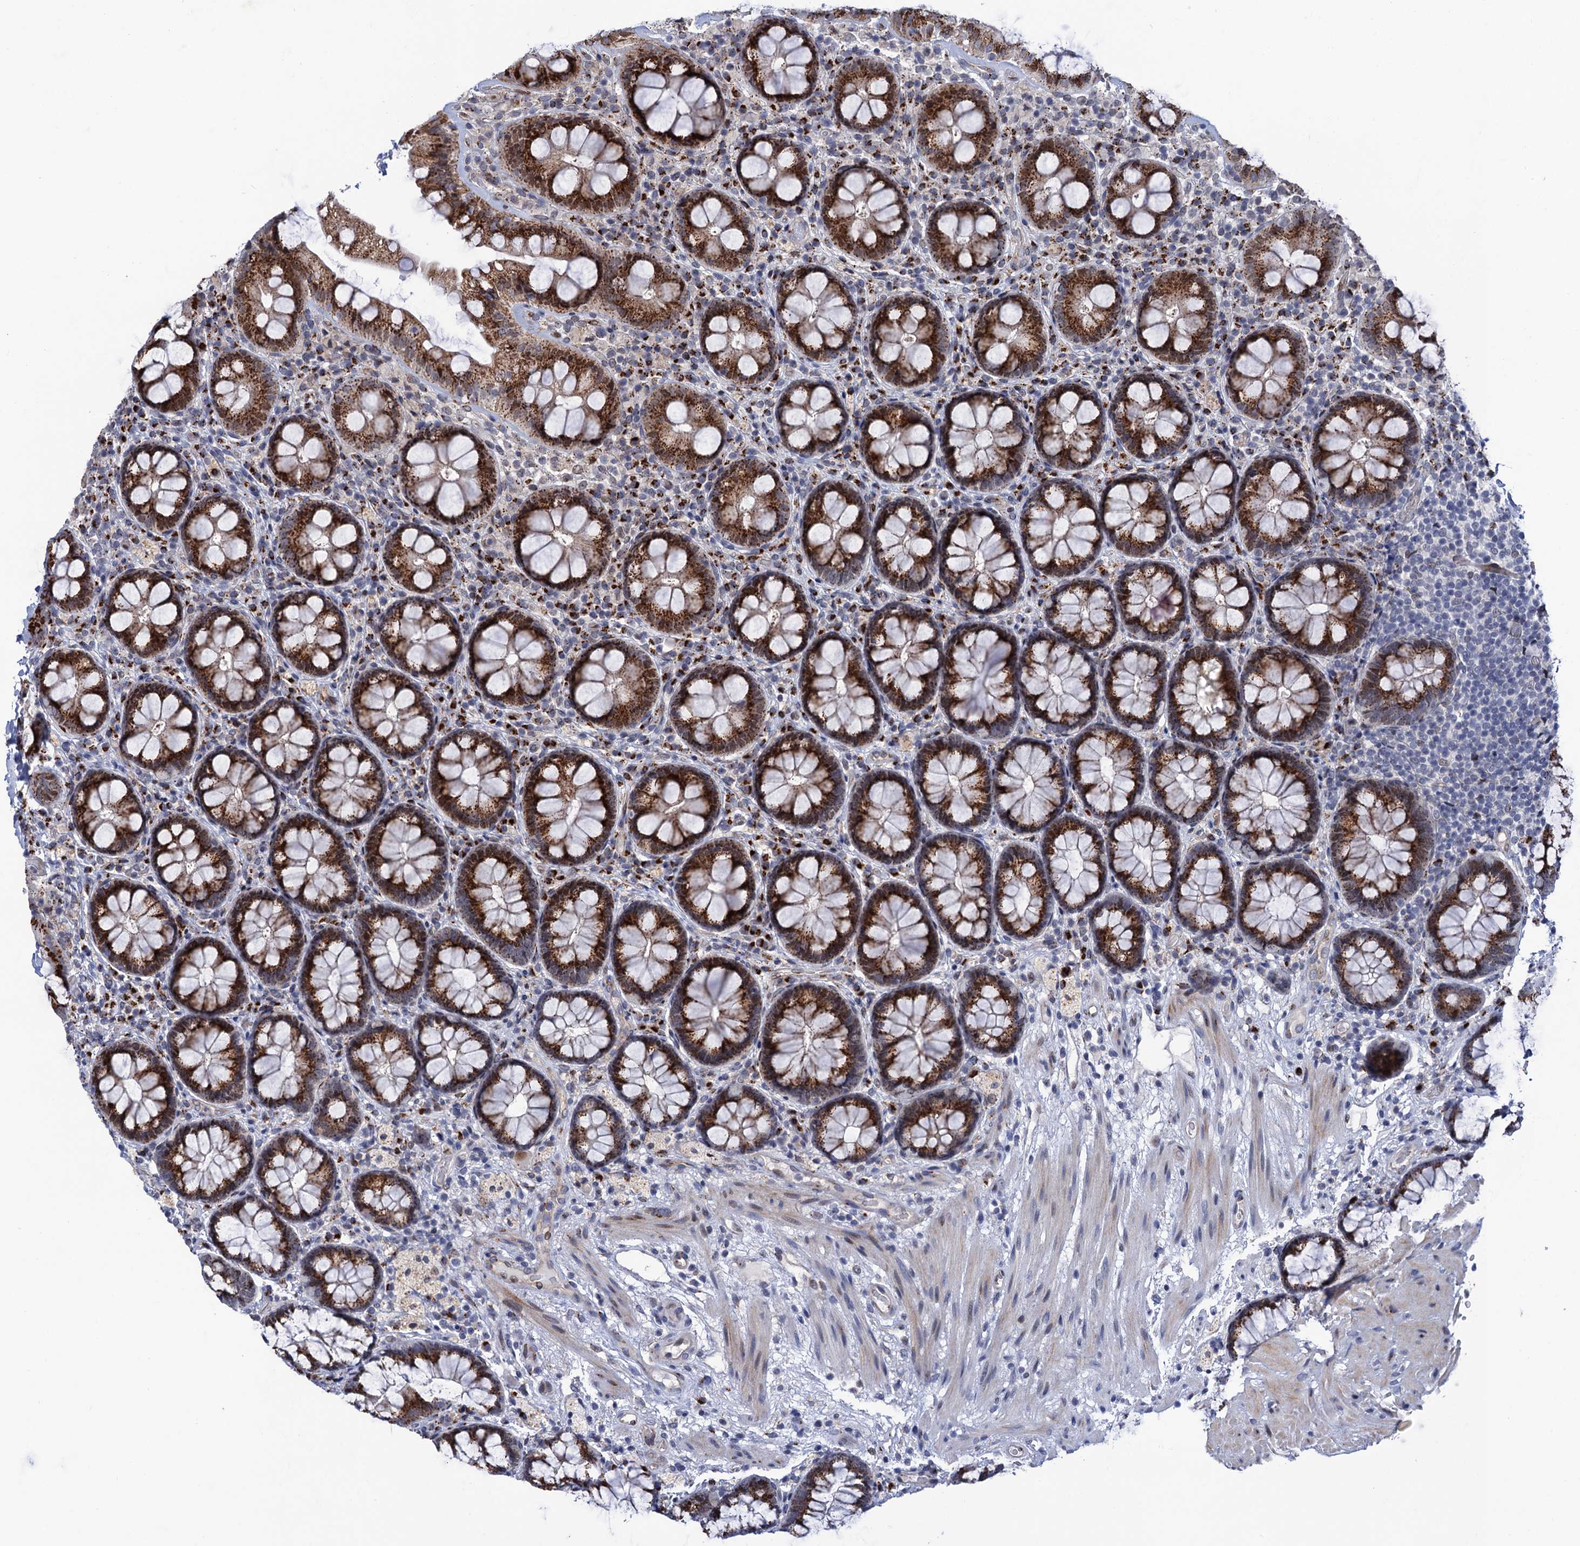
{"staining": {"intensity": "strong", "quantity": ">75%", "location": "cytoplasmic/membranous"}, "tissue": "rectum", "cell_type": "Glandular cells", "image_type": "normal", "snomed": [{"axis": "morphology", "description": "Normal tissue, NOS"}, {"axis": "topography", "description": "Rectum"}], "caption": "Immunohistochemistry photomicrograph of normal rectum stained for a protein (brown), which reveals high levels of strong cytoplasmic/membranous positivity in approximately >75% of glandular cells.", "gene": "THAP2", "patient": {"sex": "male", "age": 83}}